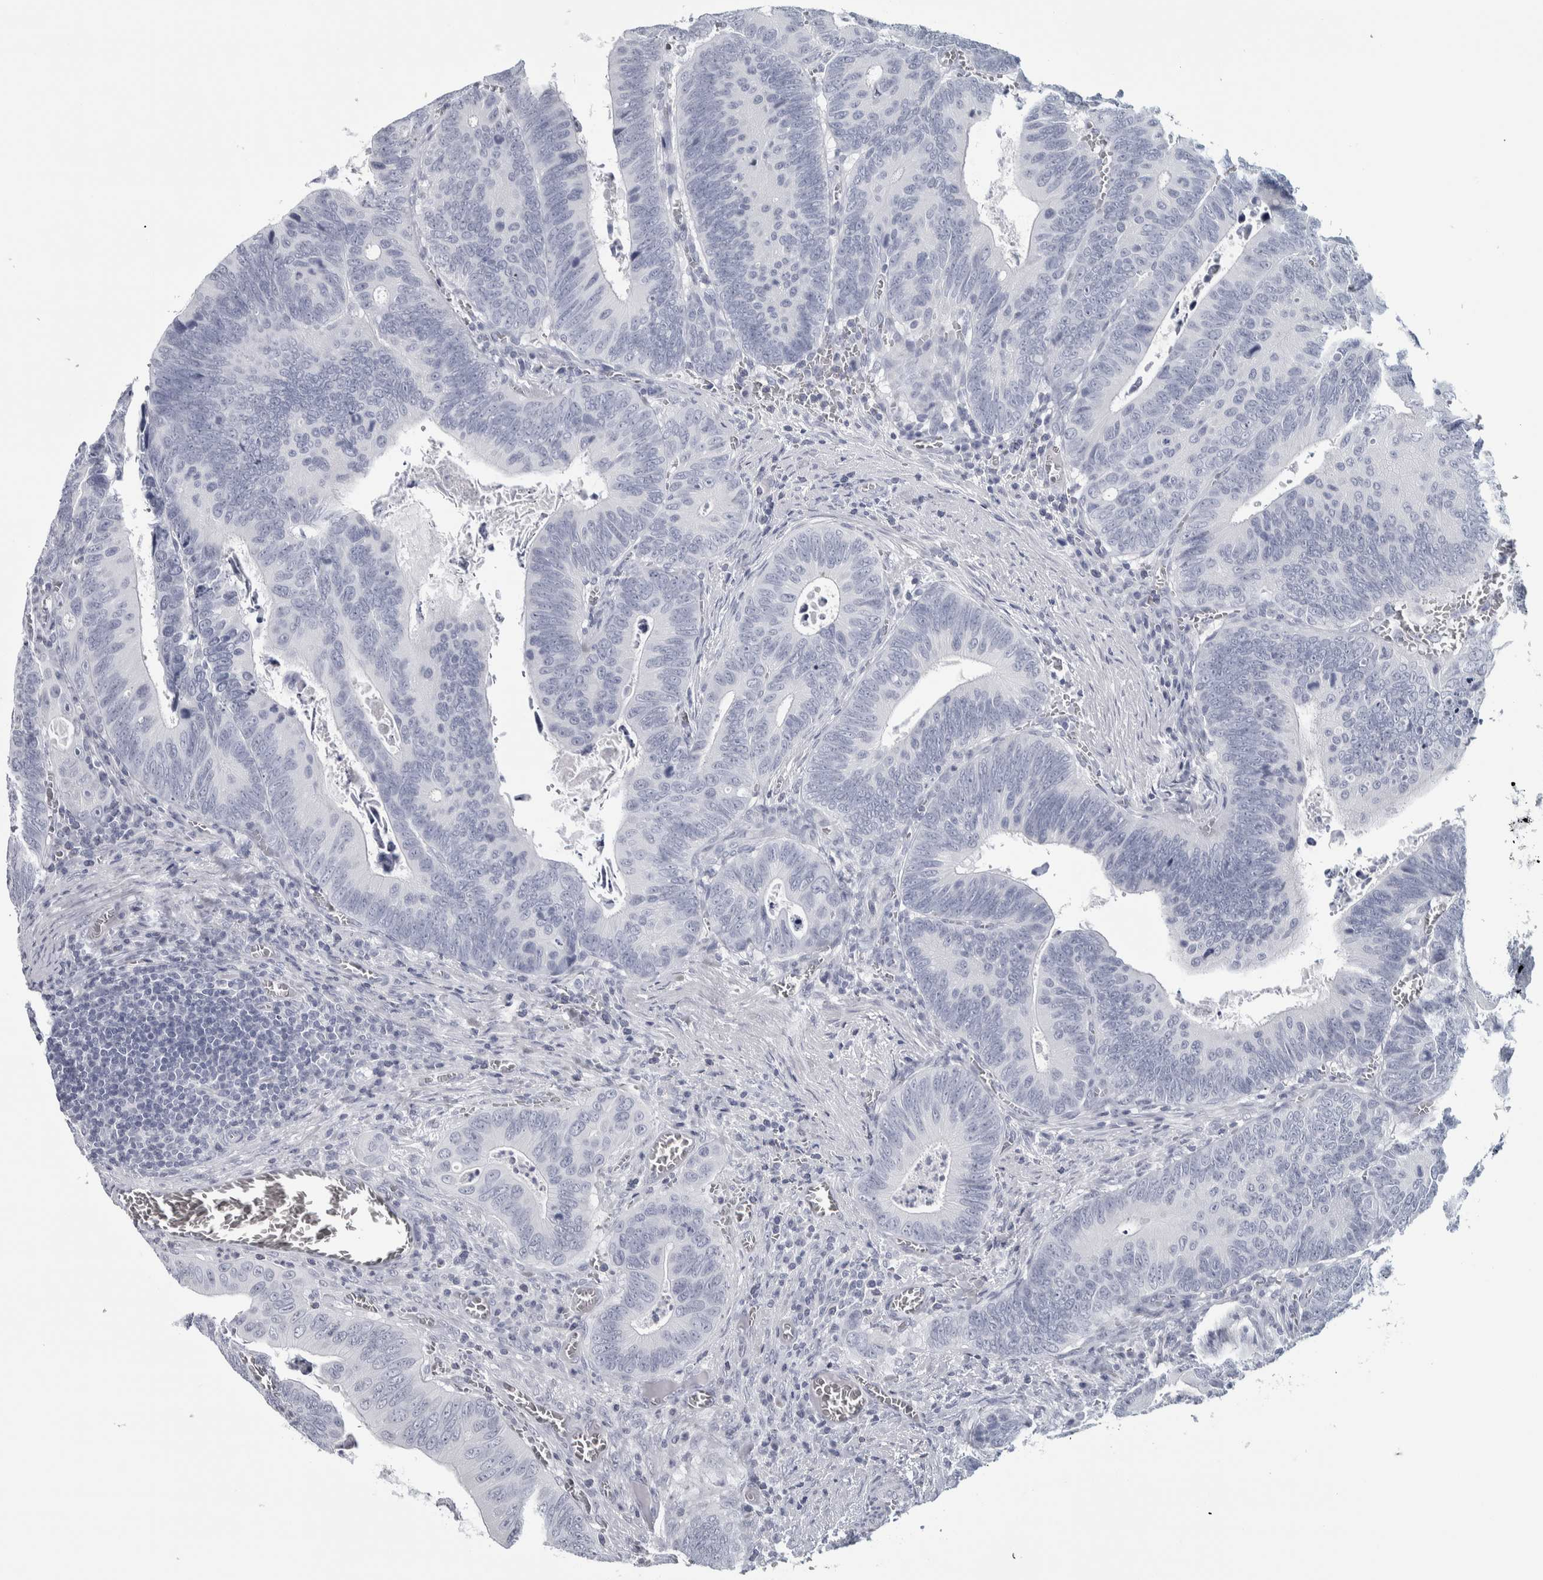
{"staining": {"intensity": "negative", "quantity": "none", "location": "none"}, "tissue": "colorectal cancer", "cell_type": "Tumor cells", "image_type": "cancer", "snomed": [{"axis": "morphology", "description": "Inflammation, NOS"}, {"axis": "morphology", "description": "Adenocarcinoma, NOS"}, {"axis": "topography", "description": "Colon"}], "caption": "Immunohistochemistry (IHC) photomicrograph of neoplastic tissue: adenocarcinoma (colorectal) stained with DAB (3,3'-diaminobenzidine) exhibits no significant protein expression in tumor cells.", "gene": "NECAB1", "patient": {"sex": "male", "age": 72}}